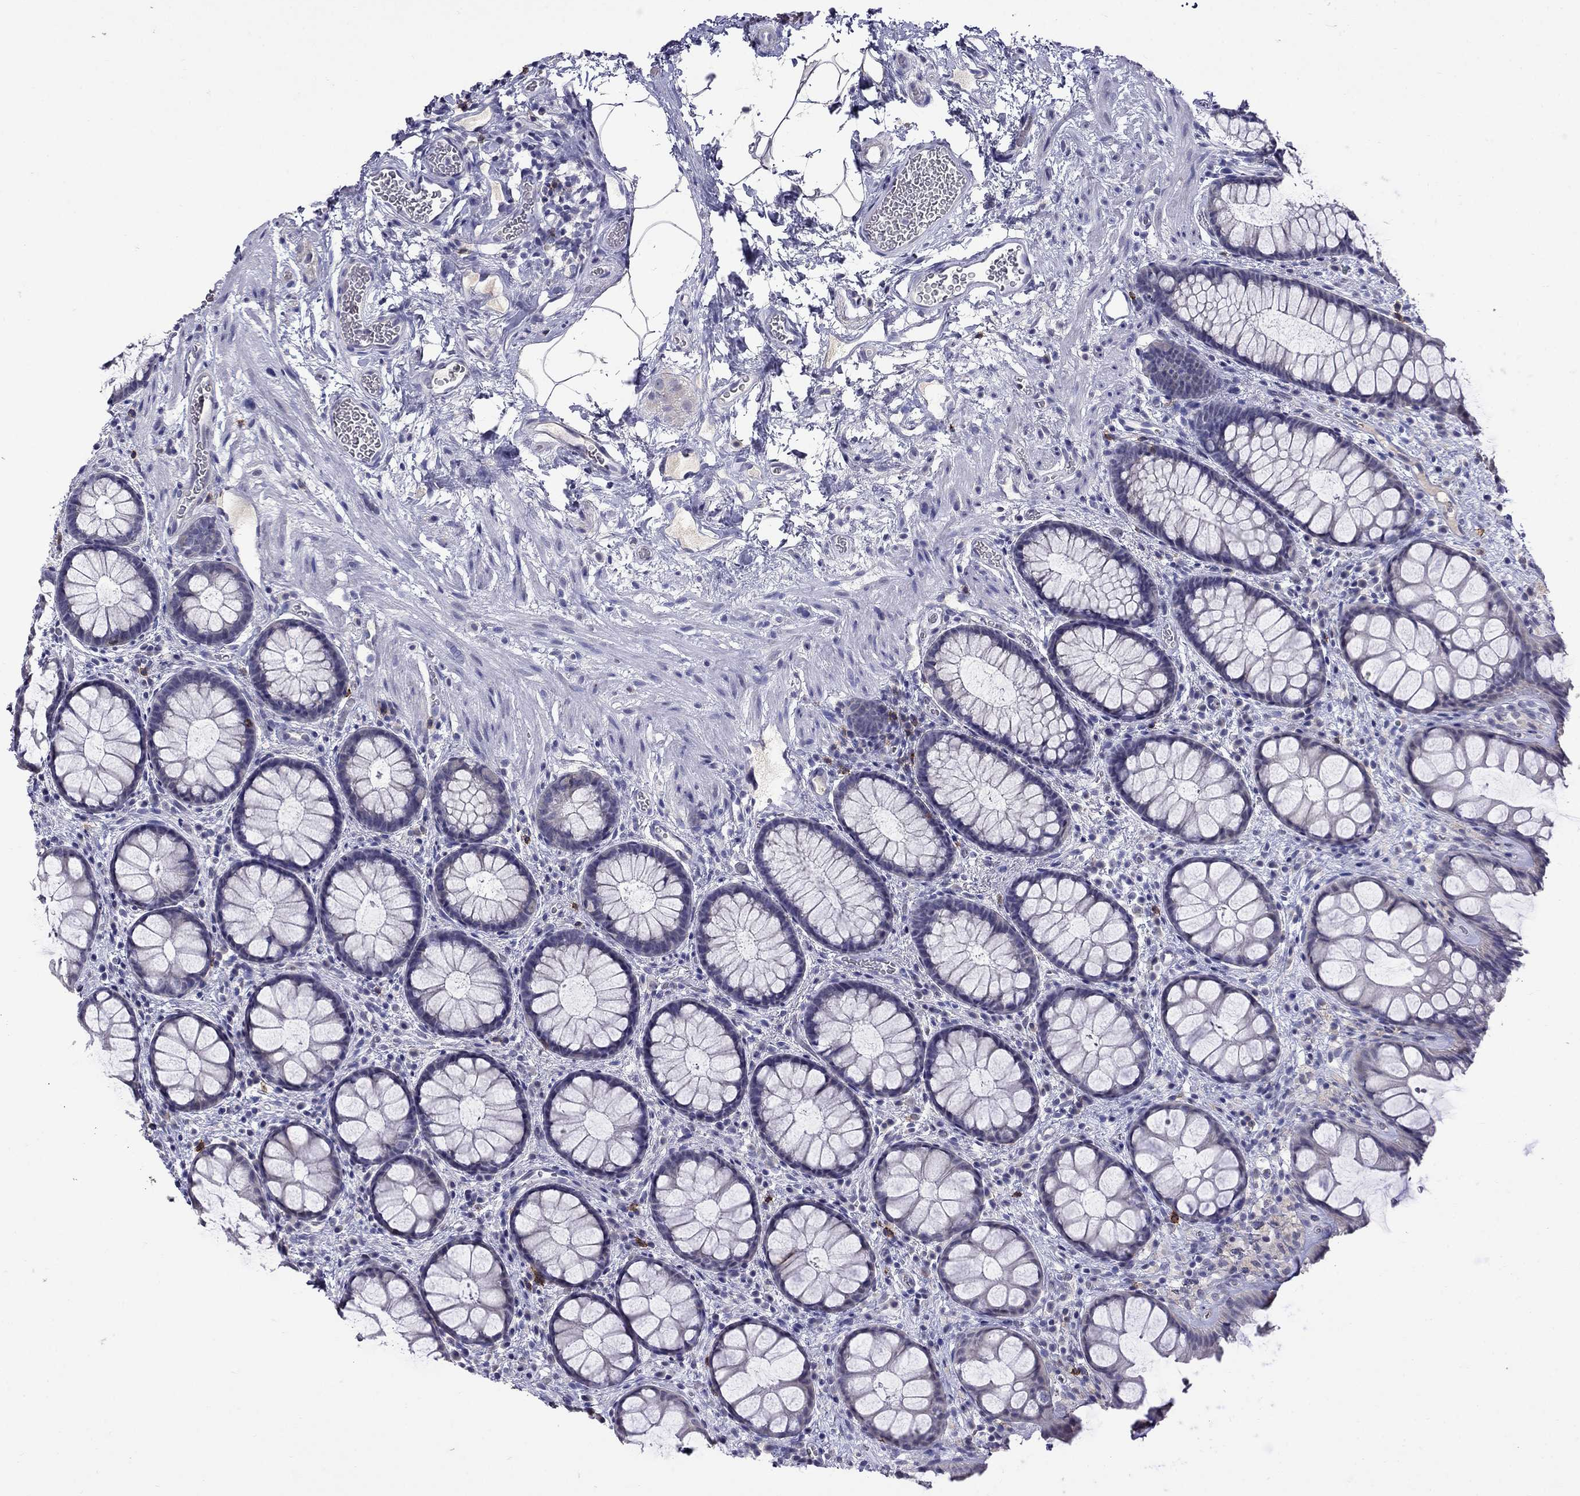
{"staining": {"intensity": "negative", "quantity": "none", "location": "none"}, "tissue": "rectum", "cell_type": "Glandular cells", "image_type": "normal", "snomed": [{"axis": "morphology", "description": "Normal tissue, NOS"}, {"axis": "topography", "description": "Rectum"}], "caption": "The photomicrograph displays no significant expression in glandular cells of rectum.", "gene": "CD8B", "patient": {"sex": "female", "age": 62}}